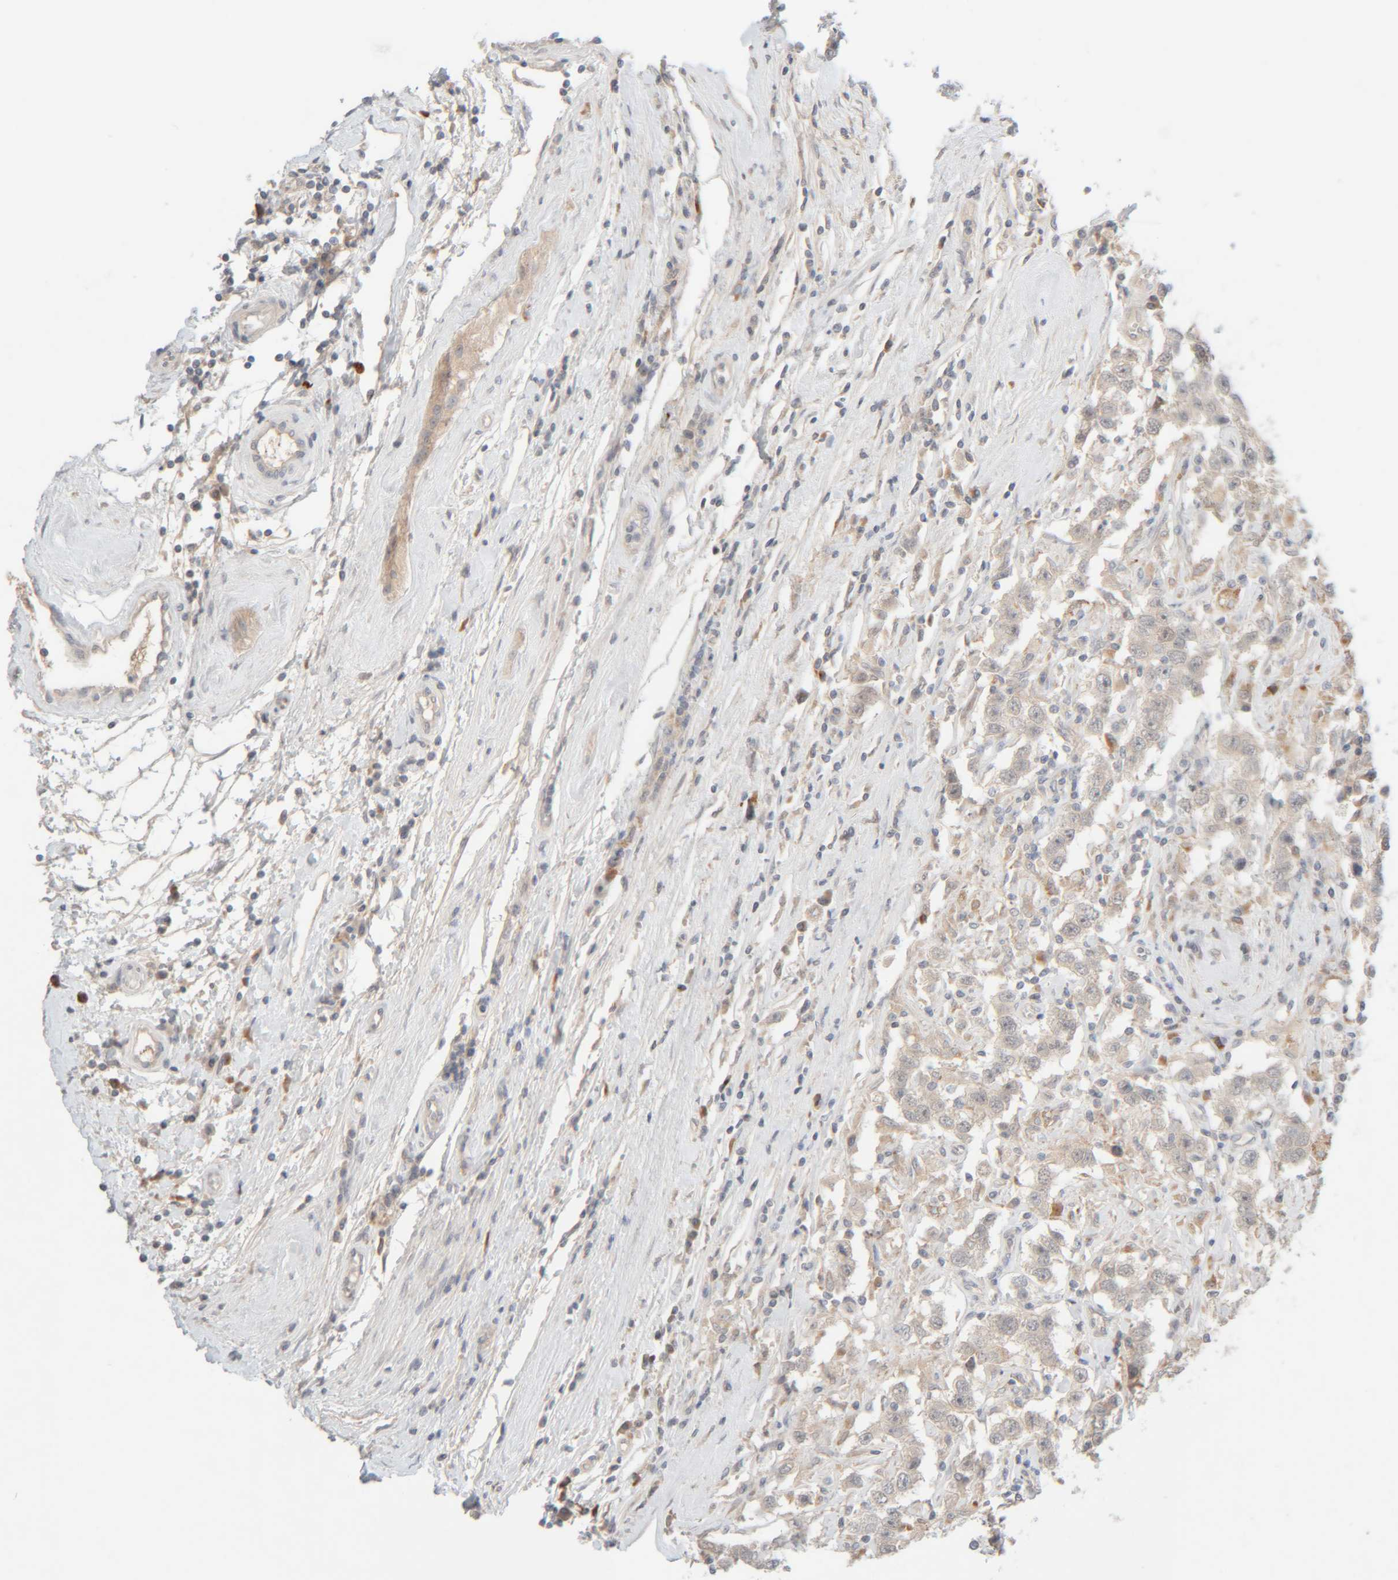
{"staining": {"intensity": "negative", "quantity": "none", "location": "none"}, "tissue": "testis cancer", "cell_type": "Tumor cells", "image_type": "cancer", "snomed": [{"axis": "morphology", "description": "Seminoma, NOS"}, {"axis": "topography", "description": "Testis"}], "caption": "Human testis seminoma stained for a protein using IHC exhibits no expression in tumor cells.", "gene": "CHKA", "patient": {"sex": "male", "age": 41}}